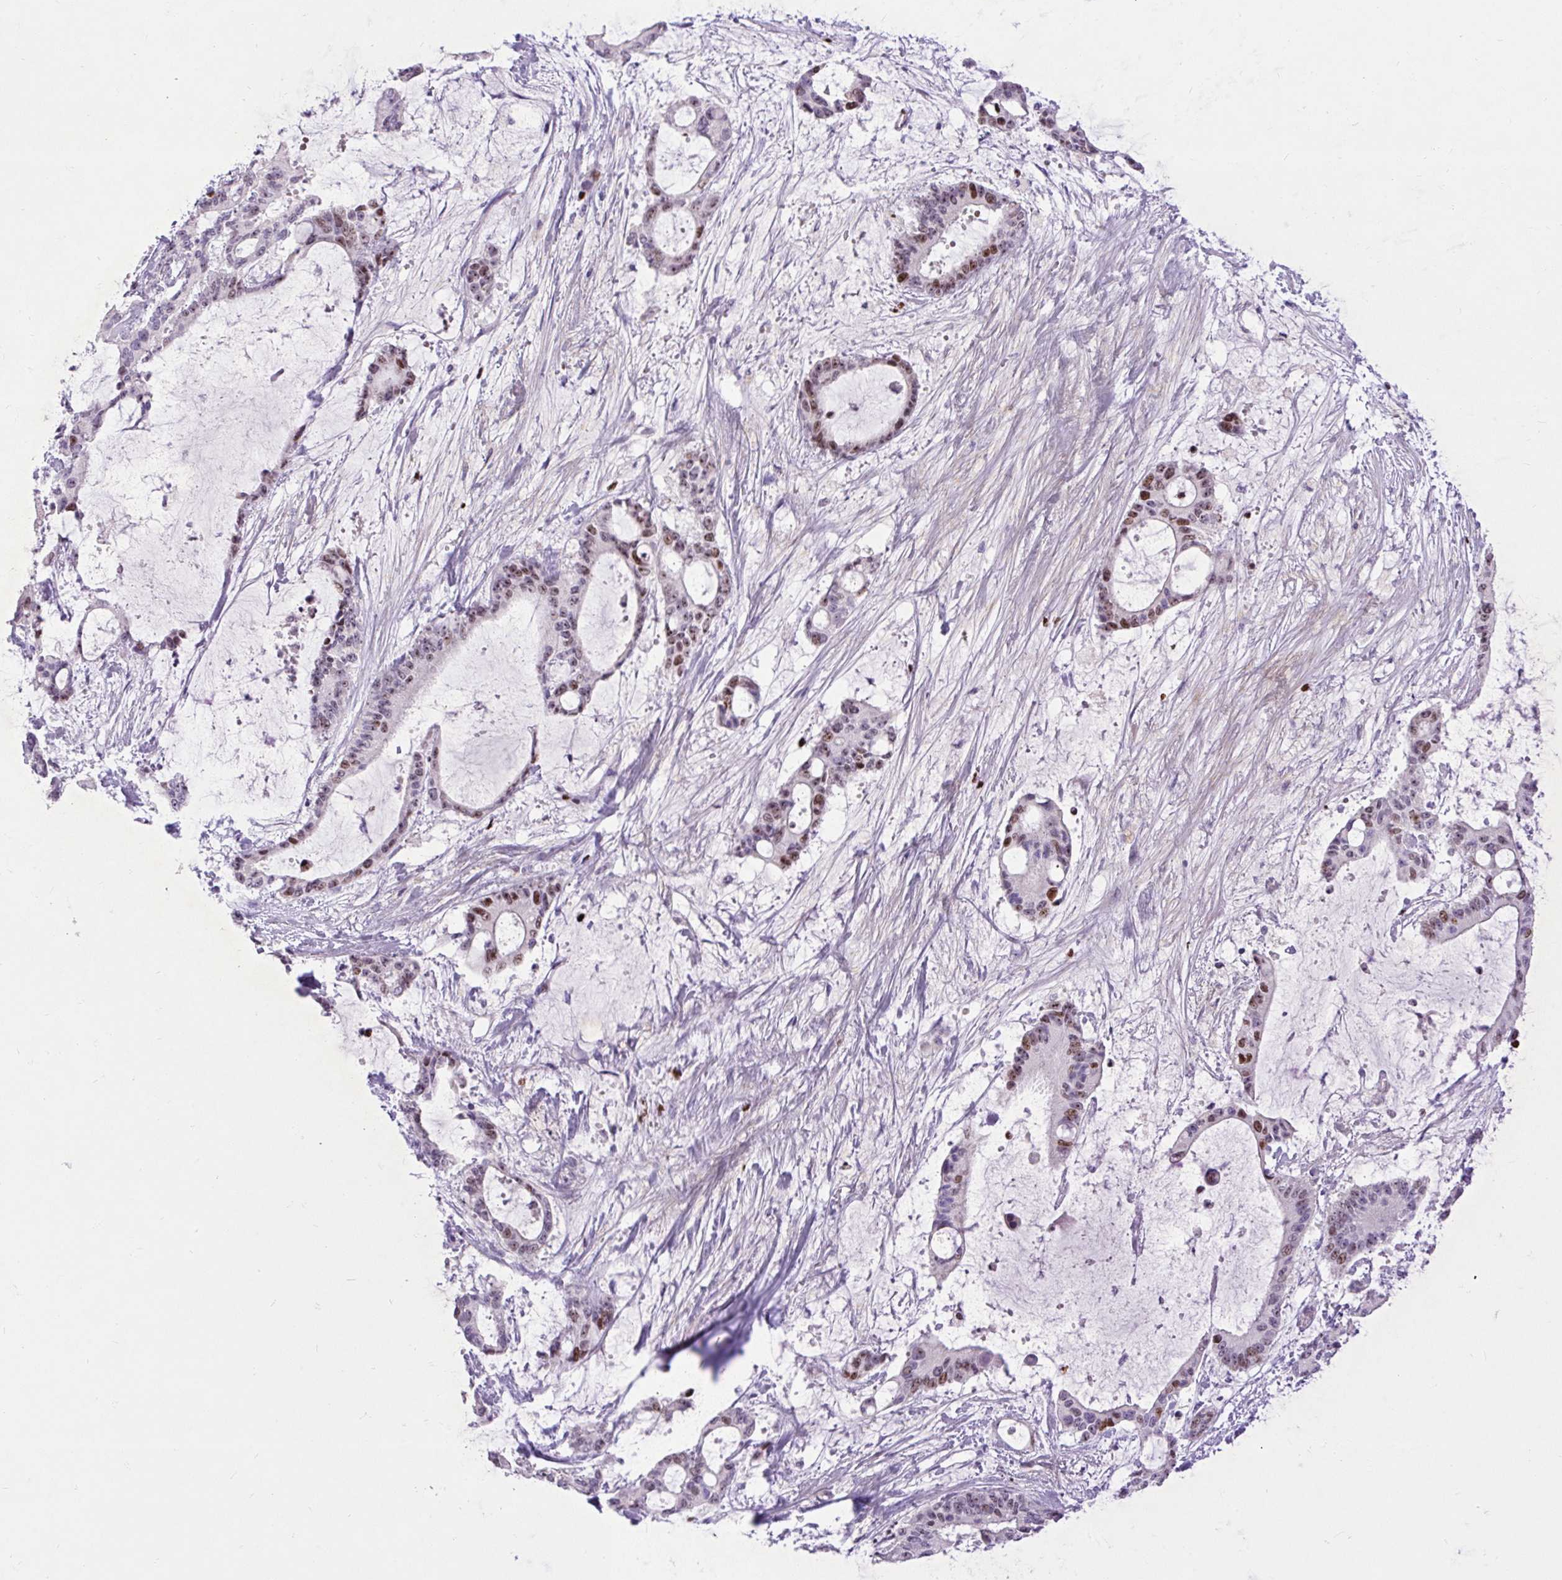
{"staining": {"intensity": "moderate", "quantity": ">75%", "location": "nuclear"}, "tissue": "liver cancer", "cell_type": "Tumor cells", "image_type": "cancer", "snomed": [{"axis": "morphology", "description": "Normal tissue, NOS"}, {"axis": "morphology", "description": "Cholangiocarcinoma"}, {"axis": "topography", "description": "Liver"}, {"axis": "topography", "description": "Peripheral nerve tissue"}], "caption": "Protein expression analysis of liver cancer exhibits moderate nuclear expression in about >75% of tumor cells.", "gene": "SPC24", "patient": {"sex": "female", "age": 73}}